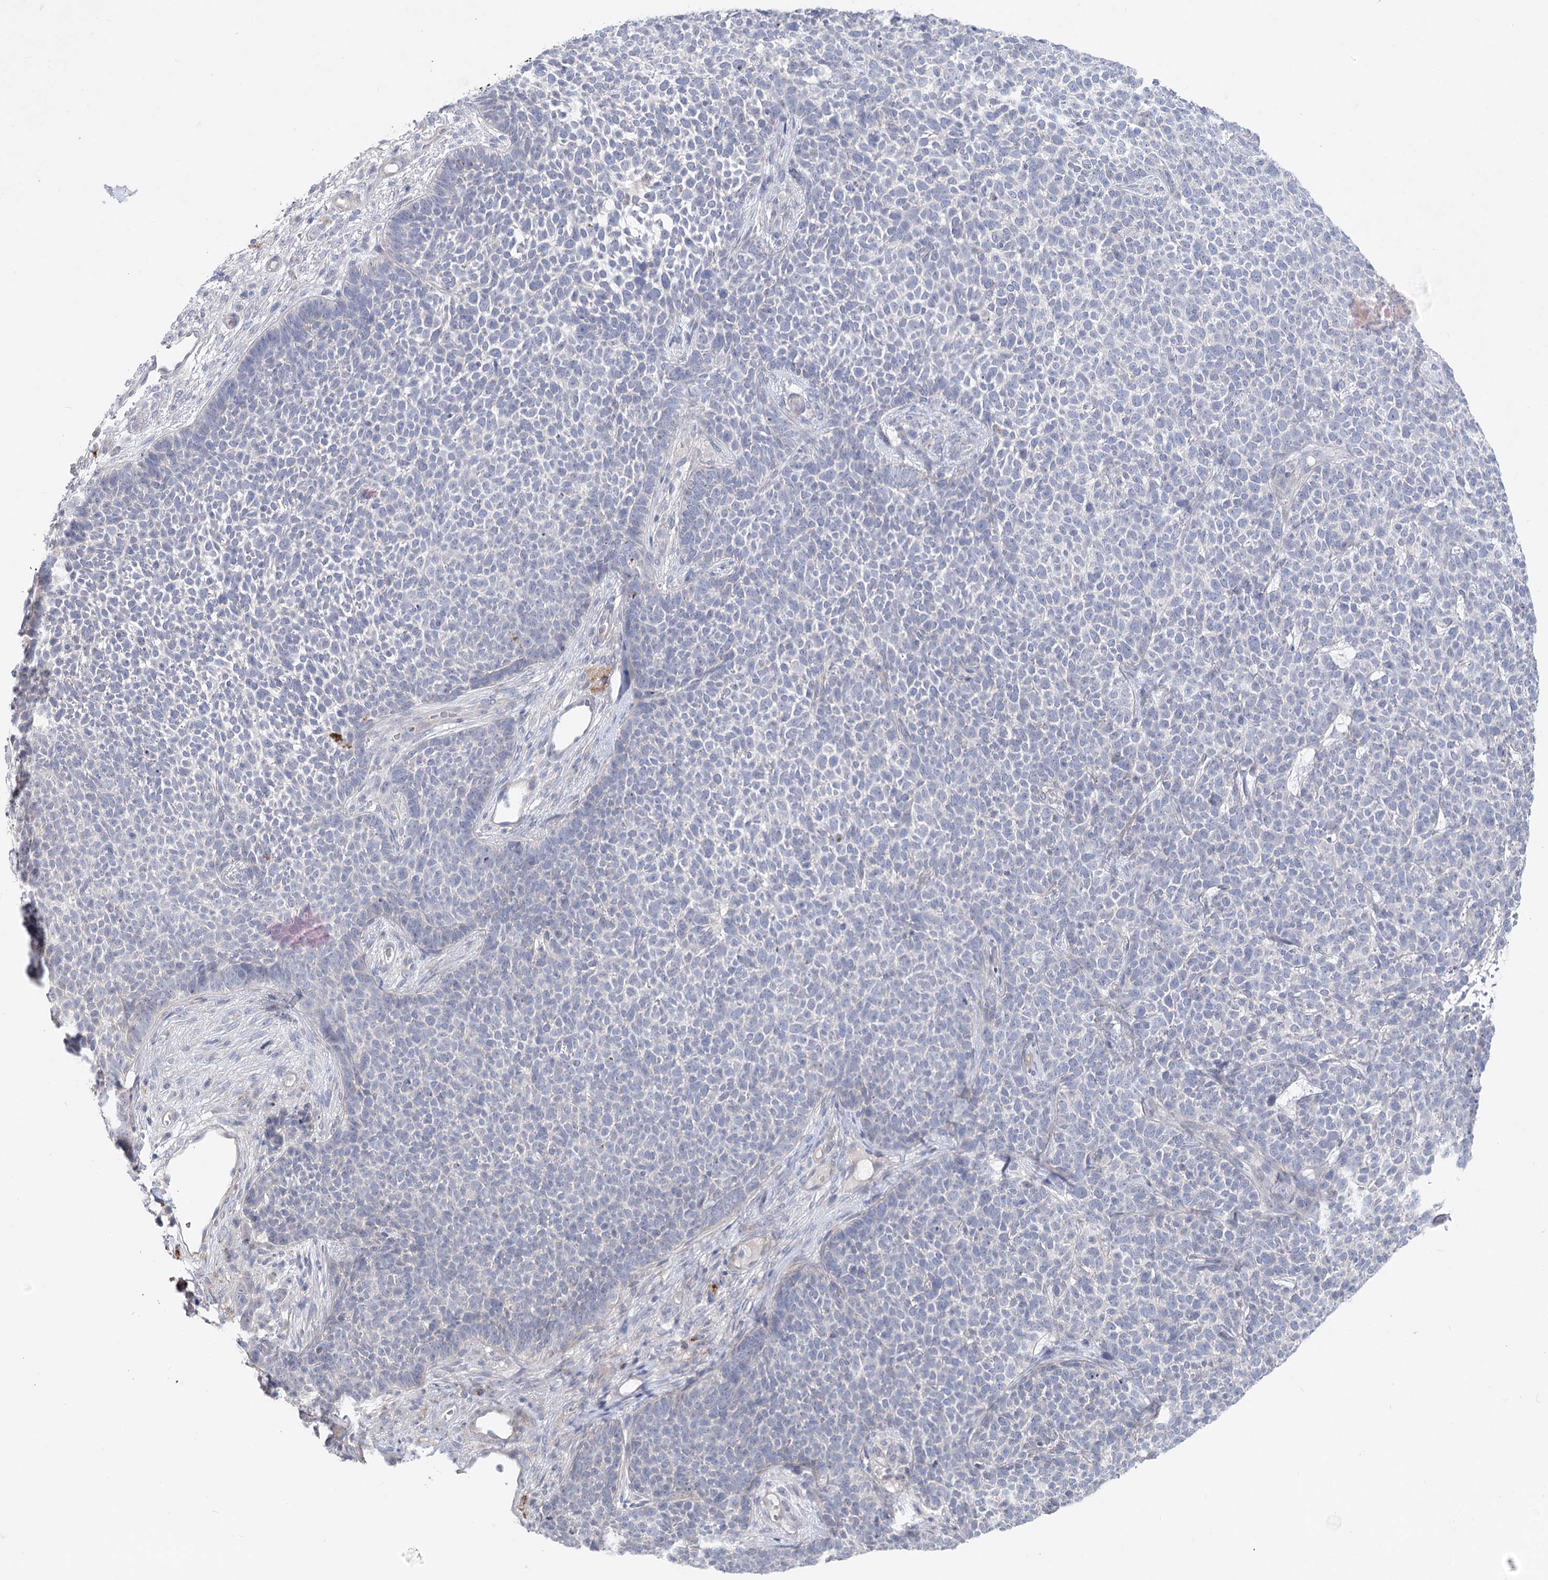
{"staining": {"intensity": "negative", "quantity": "none", "location": "none"}, "tissue": "skin cancer", "cell_type": "Tumor cells", "image_type": "cancer", "snomed": [{"axis": "morphology", "description": "Basal cell carcinoma"}, {"axis": "topography", "description": "Skin"}], "caption": "This photomicrograph is of skin cancer stained with IHC to label a protein in brown with the nuclei are counter-stained blue. There is no expression in tumor cells. (DAB immunohistochemistry (IHC), high magnification).", "gene": "SCN11A", "patient": {"sex": "female", "age": 84}}